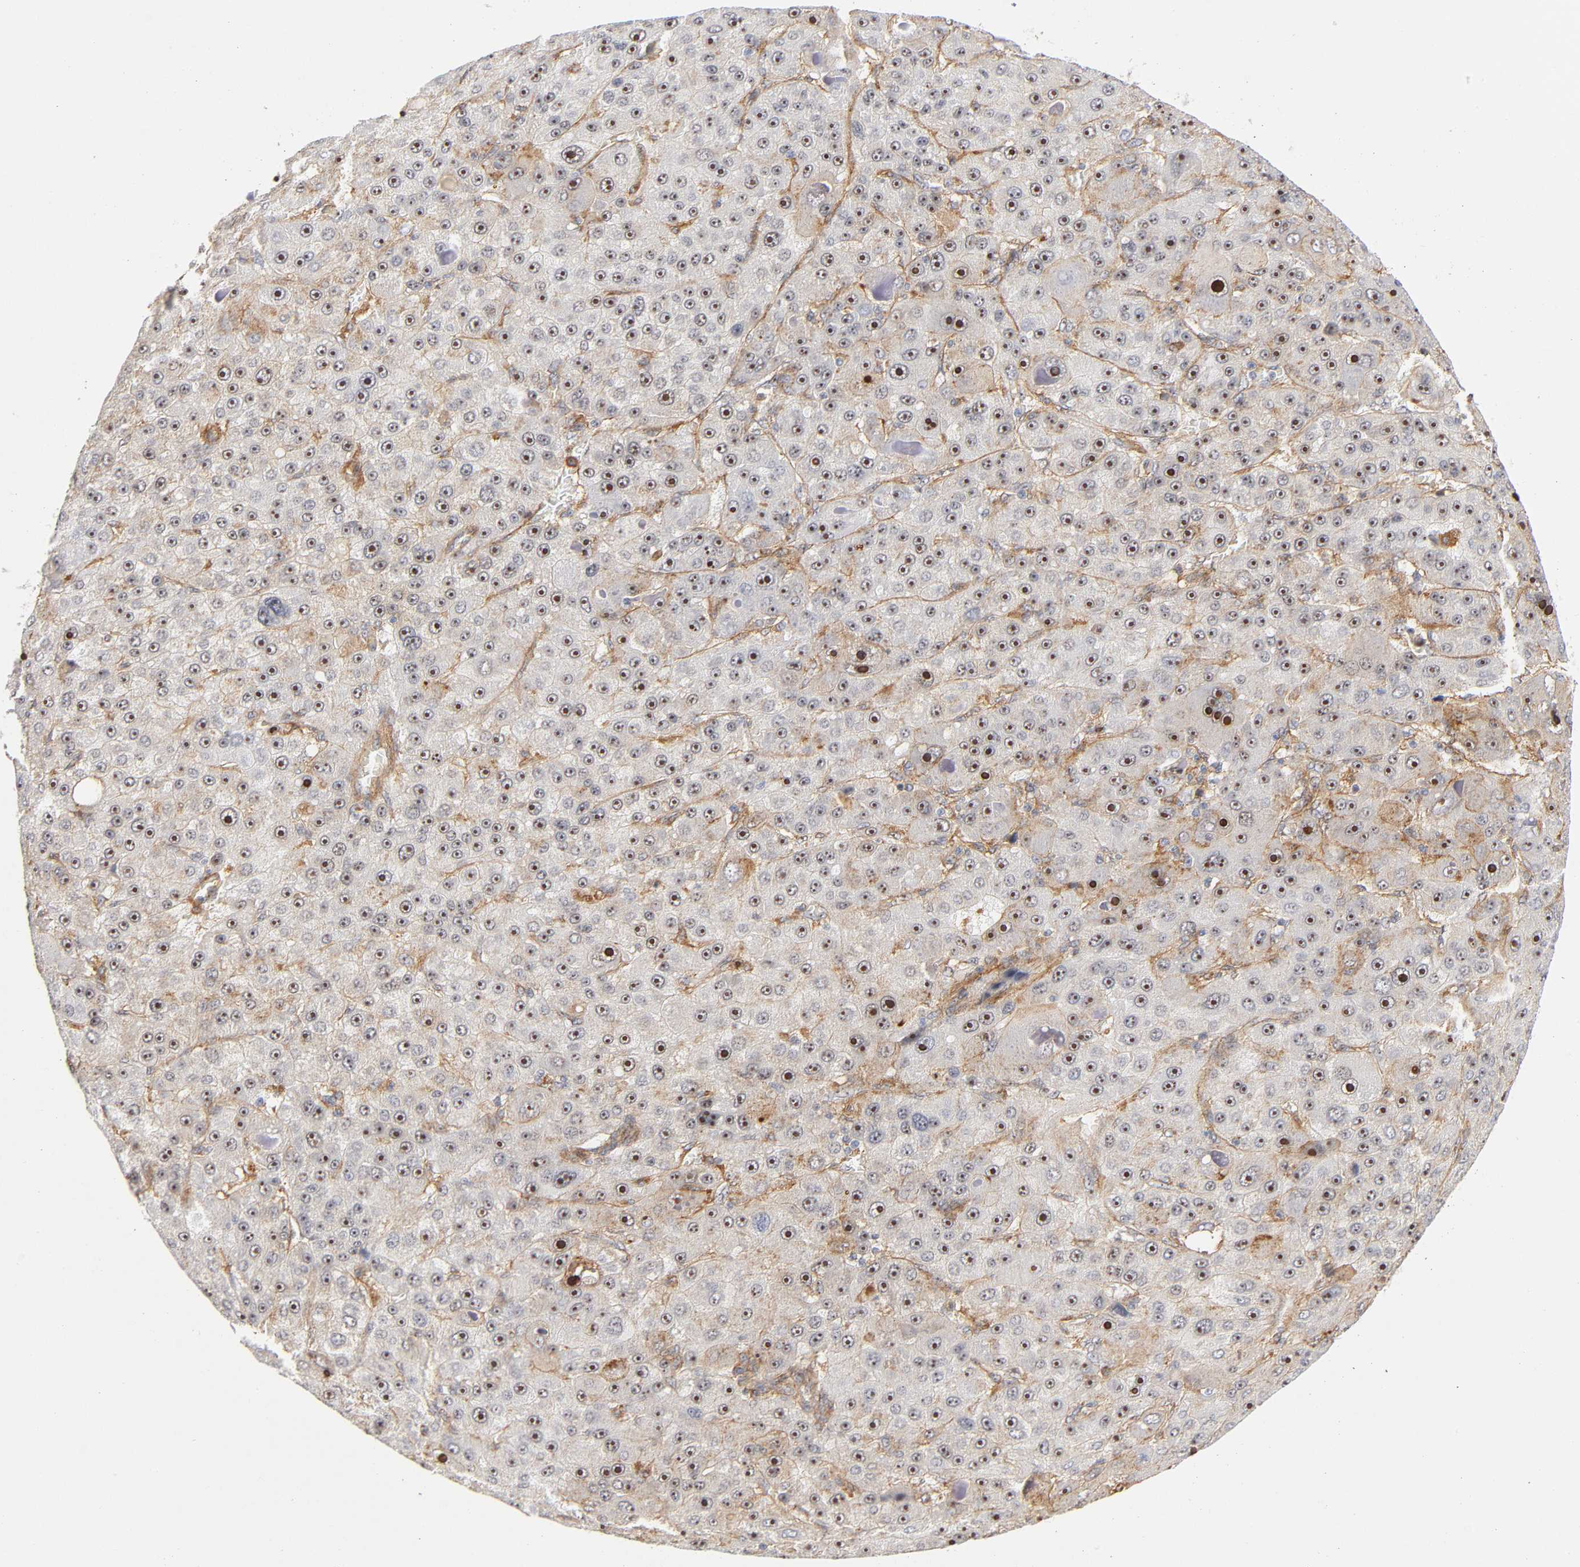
{"staining": {"intensity": "strong", "quantity": ">75%", "location": "cytoplasmic/membranous,nuclear"}, "tissue": "liver cancer", "cell_type": "Tumor cells", "image_type": "cancer", "snomed": [{"axis": "morphology", "description": "Carcinoma, Hepatocellular, NOS"}, {"axis": "topography", "description": "Liver"}], "caption": "Hepatocellular carcinoma (liver) stained with a brown dye demonstrates strong cytoplasmic/membranous and nuclear positive expression in about >75% of tumor cells.", "gene": "PLD1", "patient": {"sex": "male", "age": 76}}